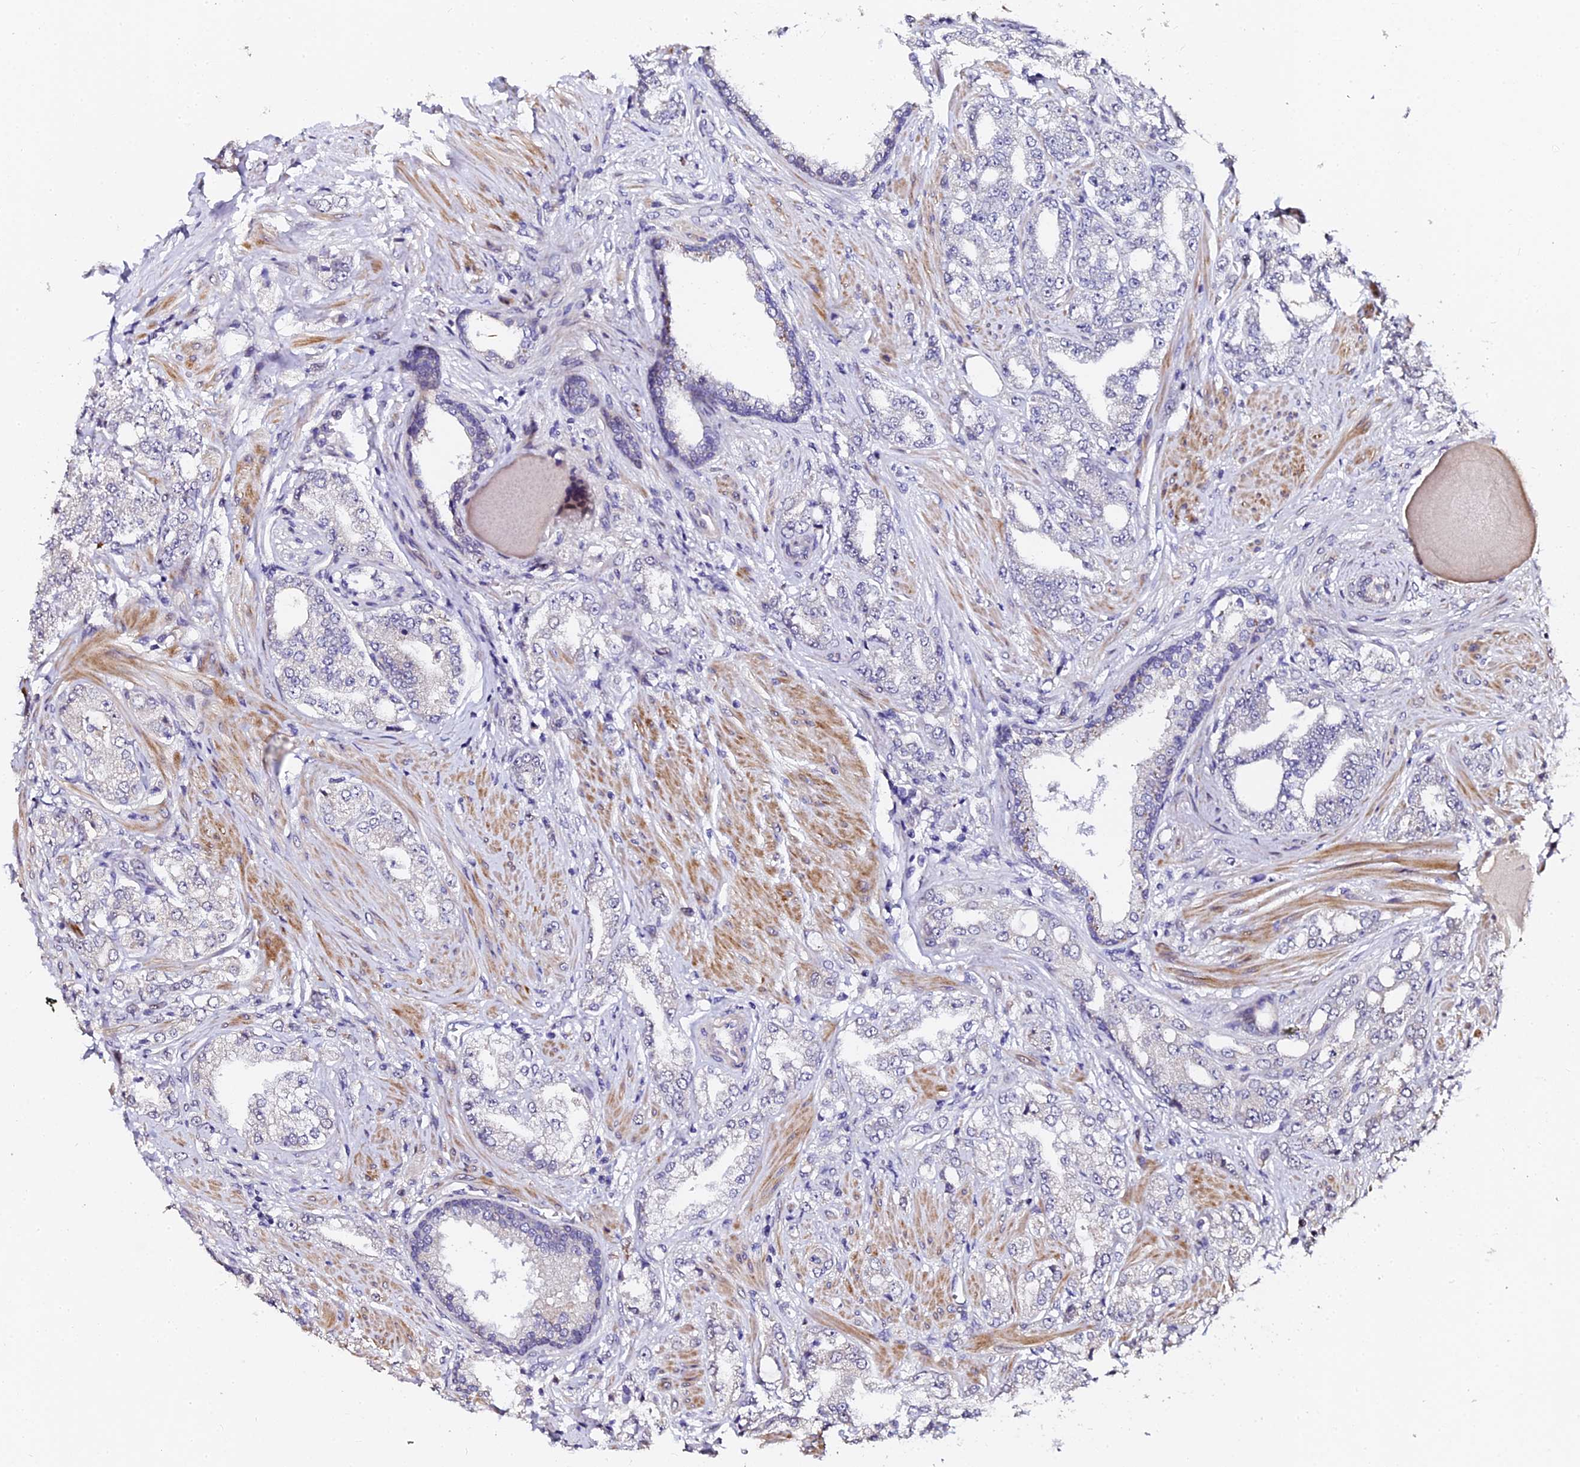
{"staining": {"intensity": "negative", "quantity": "none", "location": "none"}, "tissue": "prostate cancer", "cell_type": "Tumor cells", "image_type": "cancer", "snomed": [{"axis": "morphology", "description": "Adenocarcinoma, High grade"}, {"axis": "topography", "description": "Prostate"}], "caption": "Immunohistochemistry (IHC) photomicrograph of prostate high-grade adenocarcinoma stained for a protein (brown), which displays no expression in tumor cells.", "gene": "GPN3", "patient": {"sex": "male", "age": 64}}